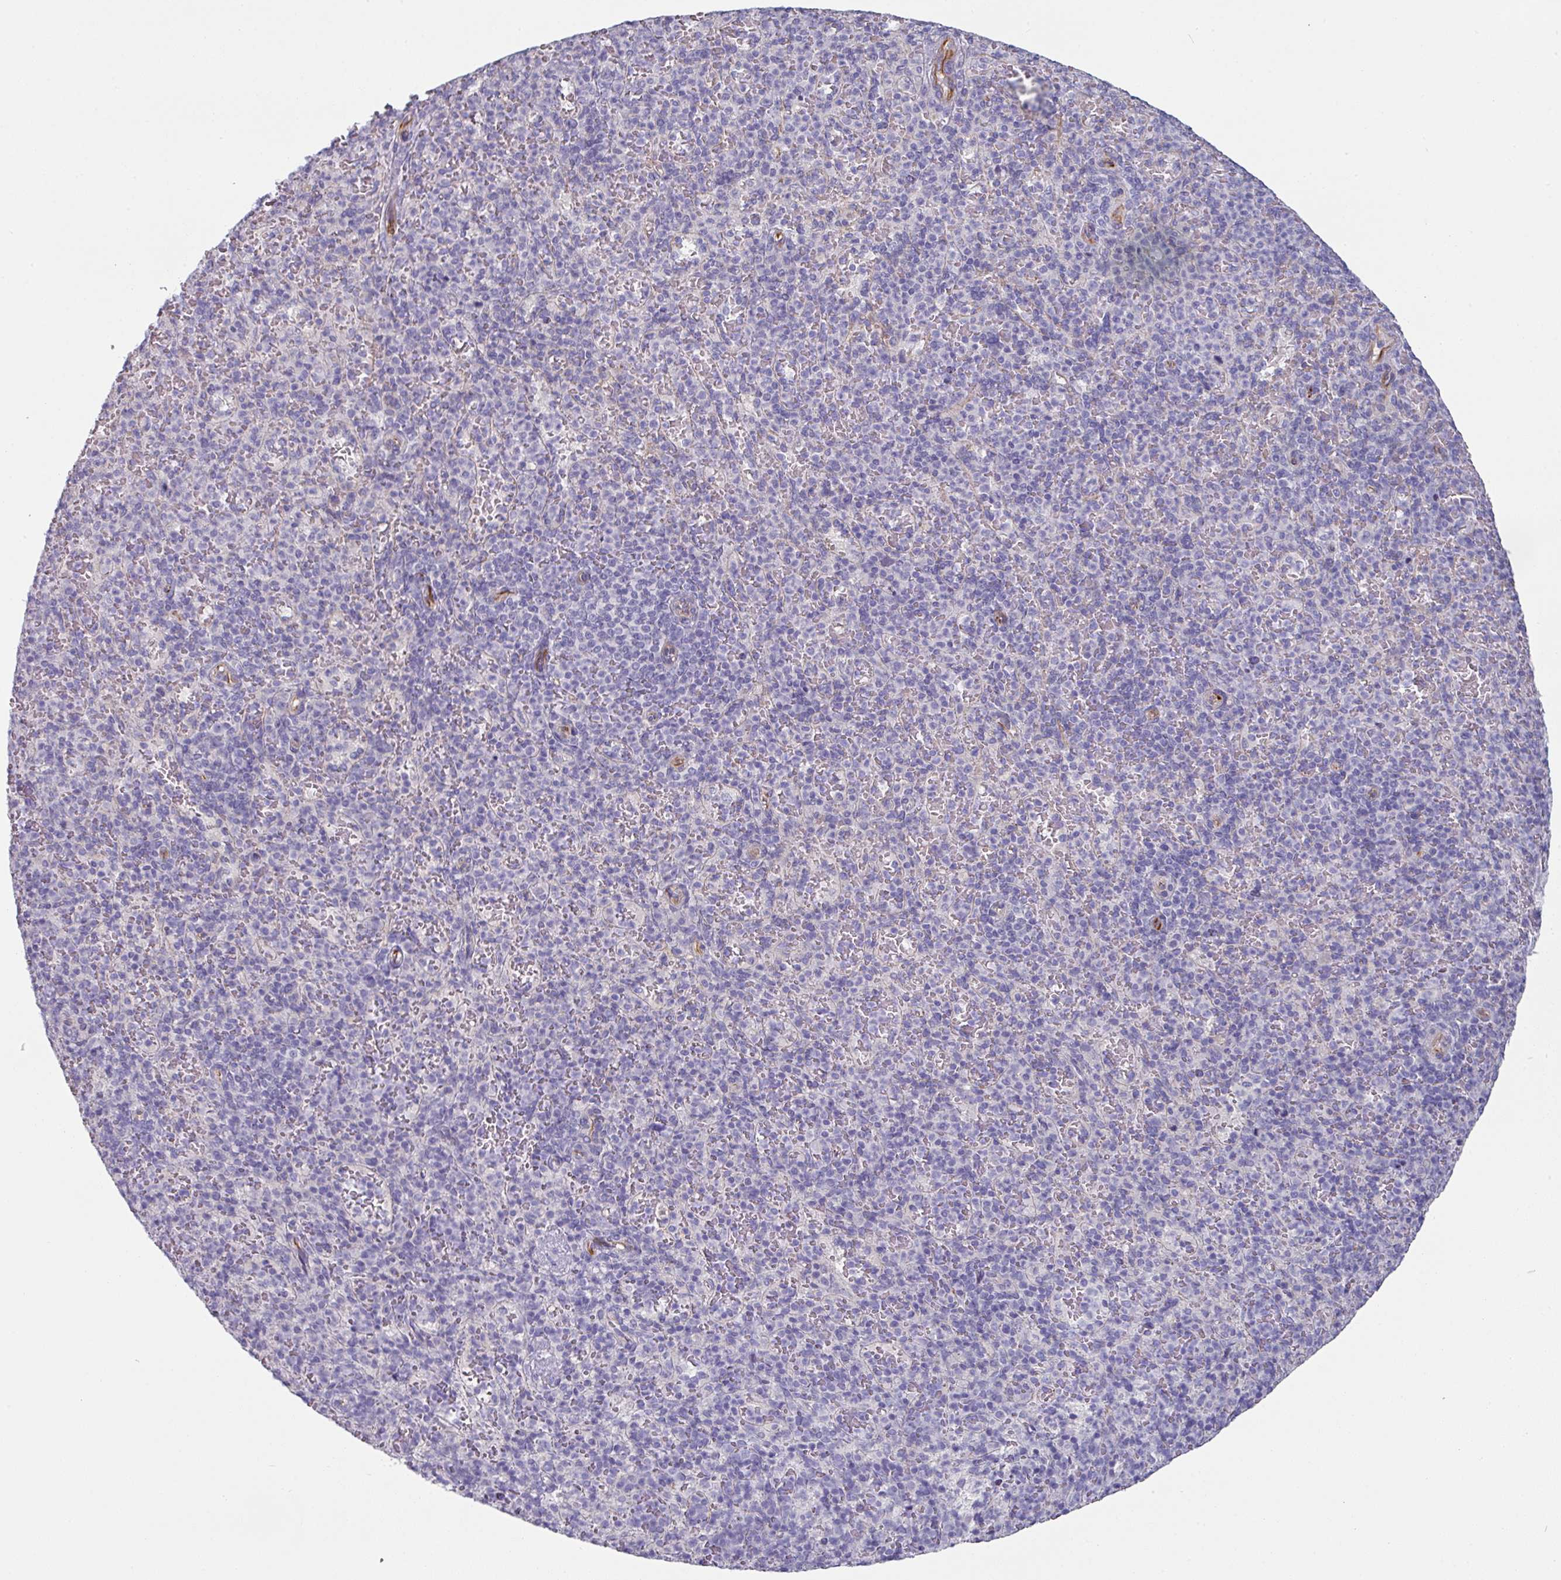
{"staining": {"intensity": "negative", "quantity": "none", "location": "none"}, "tissue": "spleen", "cell_type": "Cells in red pulp", "image_type": "normal", "snomed": [{"axis": "morphology", "description": "Normal tissue, NOS"}, {"axis": "topography", "description": "Spleen"}], "caption": "An immunohistochemistry (IHC) photomicrograph of normal spleen is shown. There is no staining in cells in red pulp of spleen.", "gene": "SLC17A7", "patient": {"sex": "female", "age": 74}}